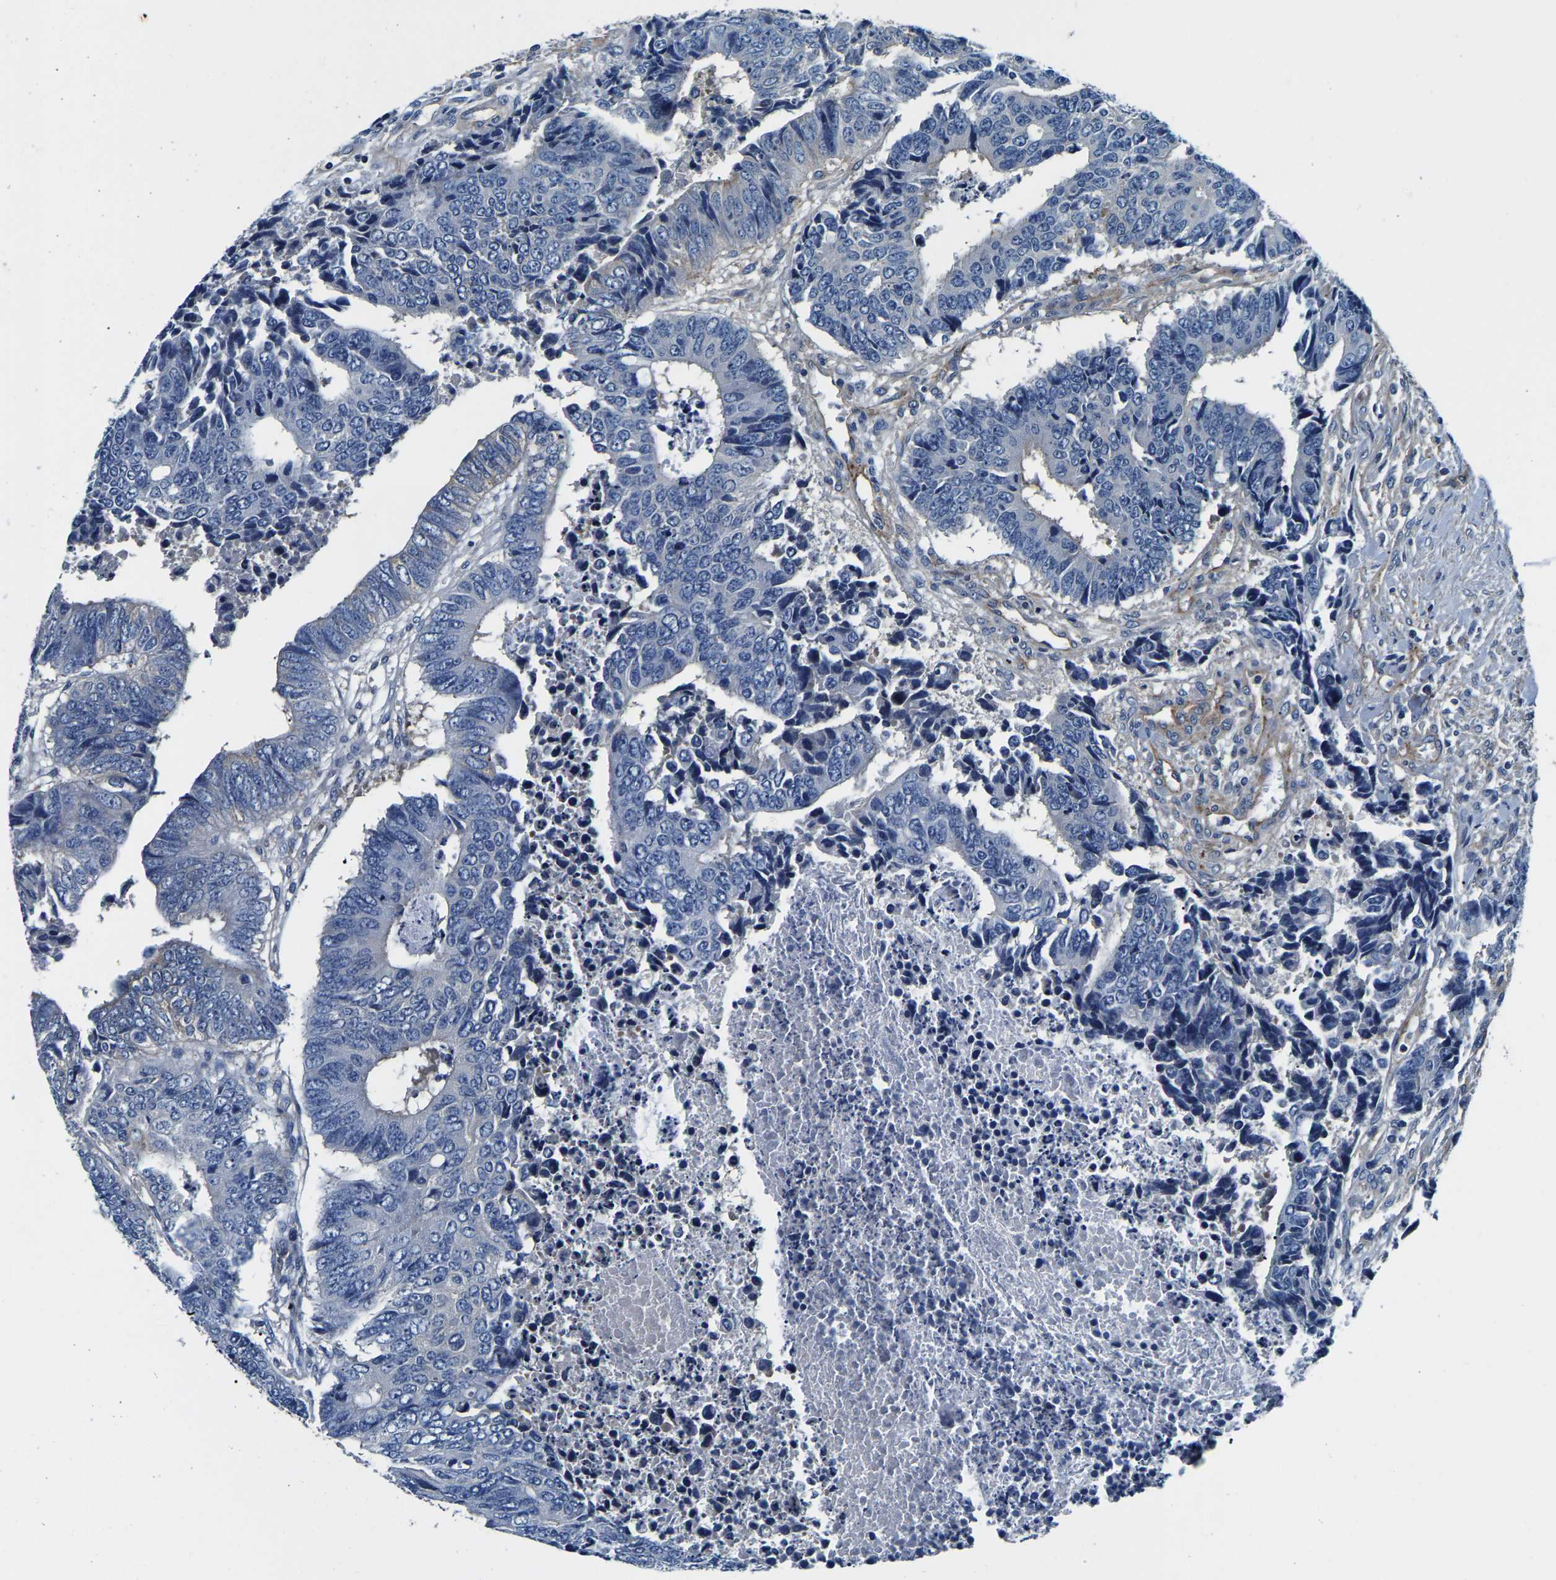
{"staining": {"intensity": "negative", "quantity": "none", "location": "none"}, "tissue": "colorectal cancer", "cell_type": "Tumor cells", "image_type": "cancer", "snomed": [{"axis": "morphology", "description": "Adenocarcinoma, NOS"}, {"axis": "topography", "description": "Rectum"}], "caption": "IHC micrograph of human adenocarcinoma (colorectal) stained for a protein (brown), which displays no positivity in tumor cells.", "gene": "SH3GLB1", "patient": {"sex": "male", "age": 84}}